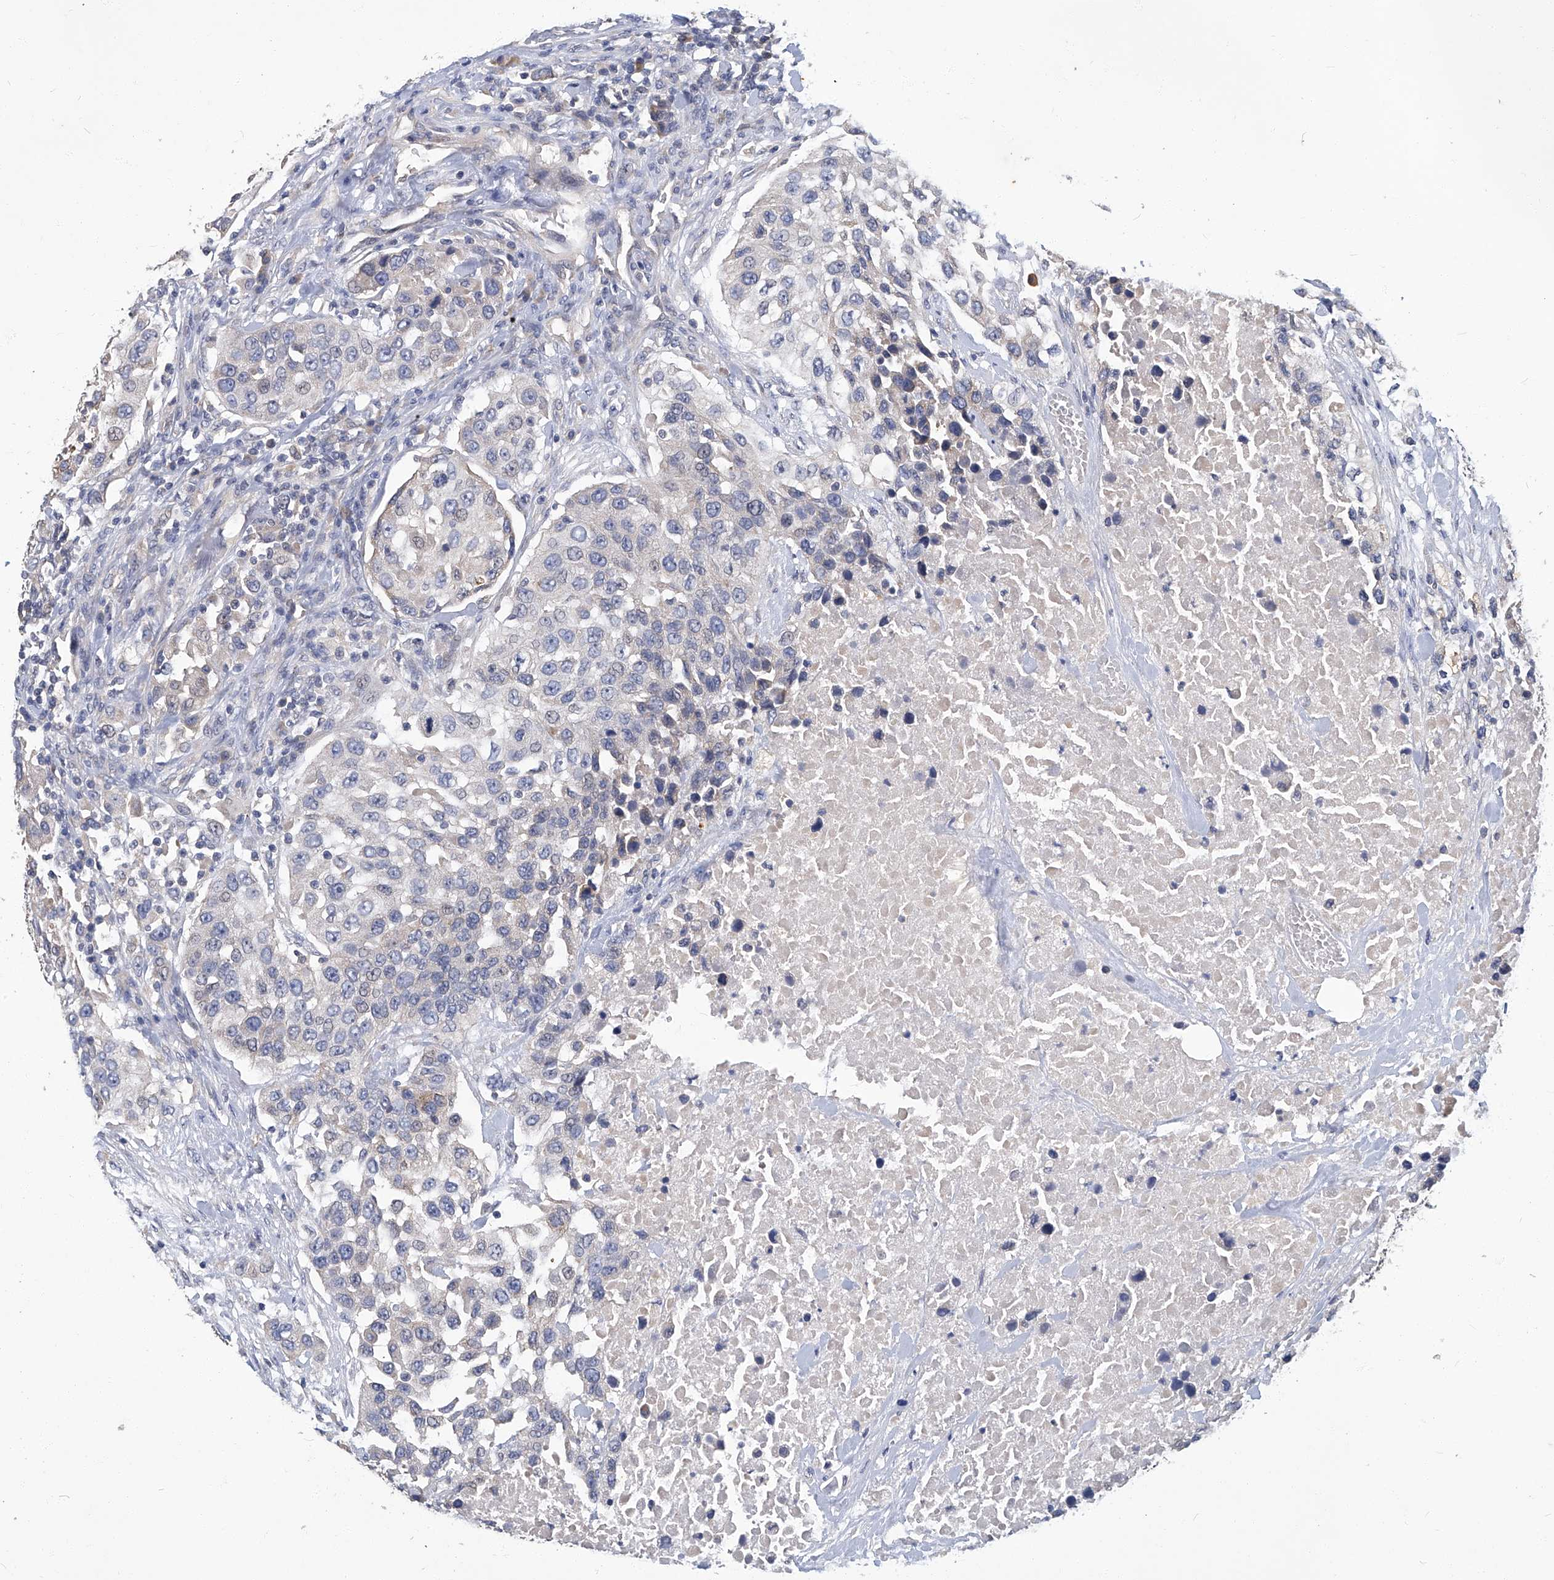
{"staining": {"intensity": "negative", "quantity": "none", "location": "none"}, "tissue": "urothelial cancer", "cell_type": "Tumor cells", "image_type": "cancer", "snomed": [{"axis": "morphology", "description": "Urothelial carcinoma, High grade"}, {"axis": "topography", "description": "Urinary bladder"}], "caption": "DAB immunohistochemical staining of high-grade urothelial carcinoma demonstrates no significant positivity in tumor cells. Nuclei are stained in blue.", "gene": "TGFBR1", "patient": {"sex": "female", "age": 80}}